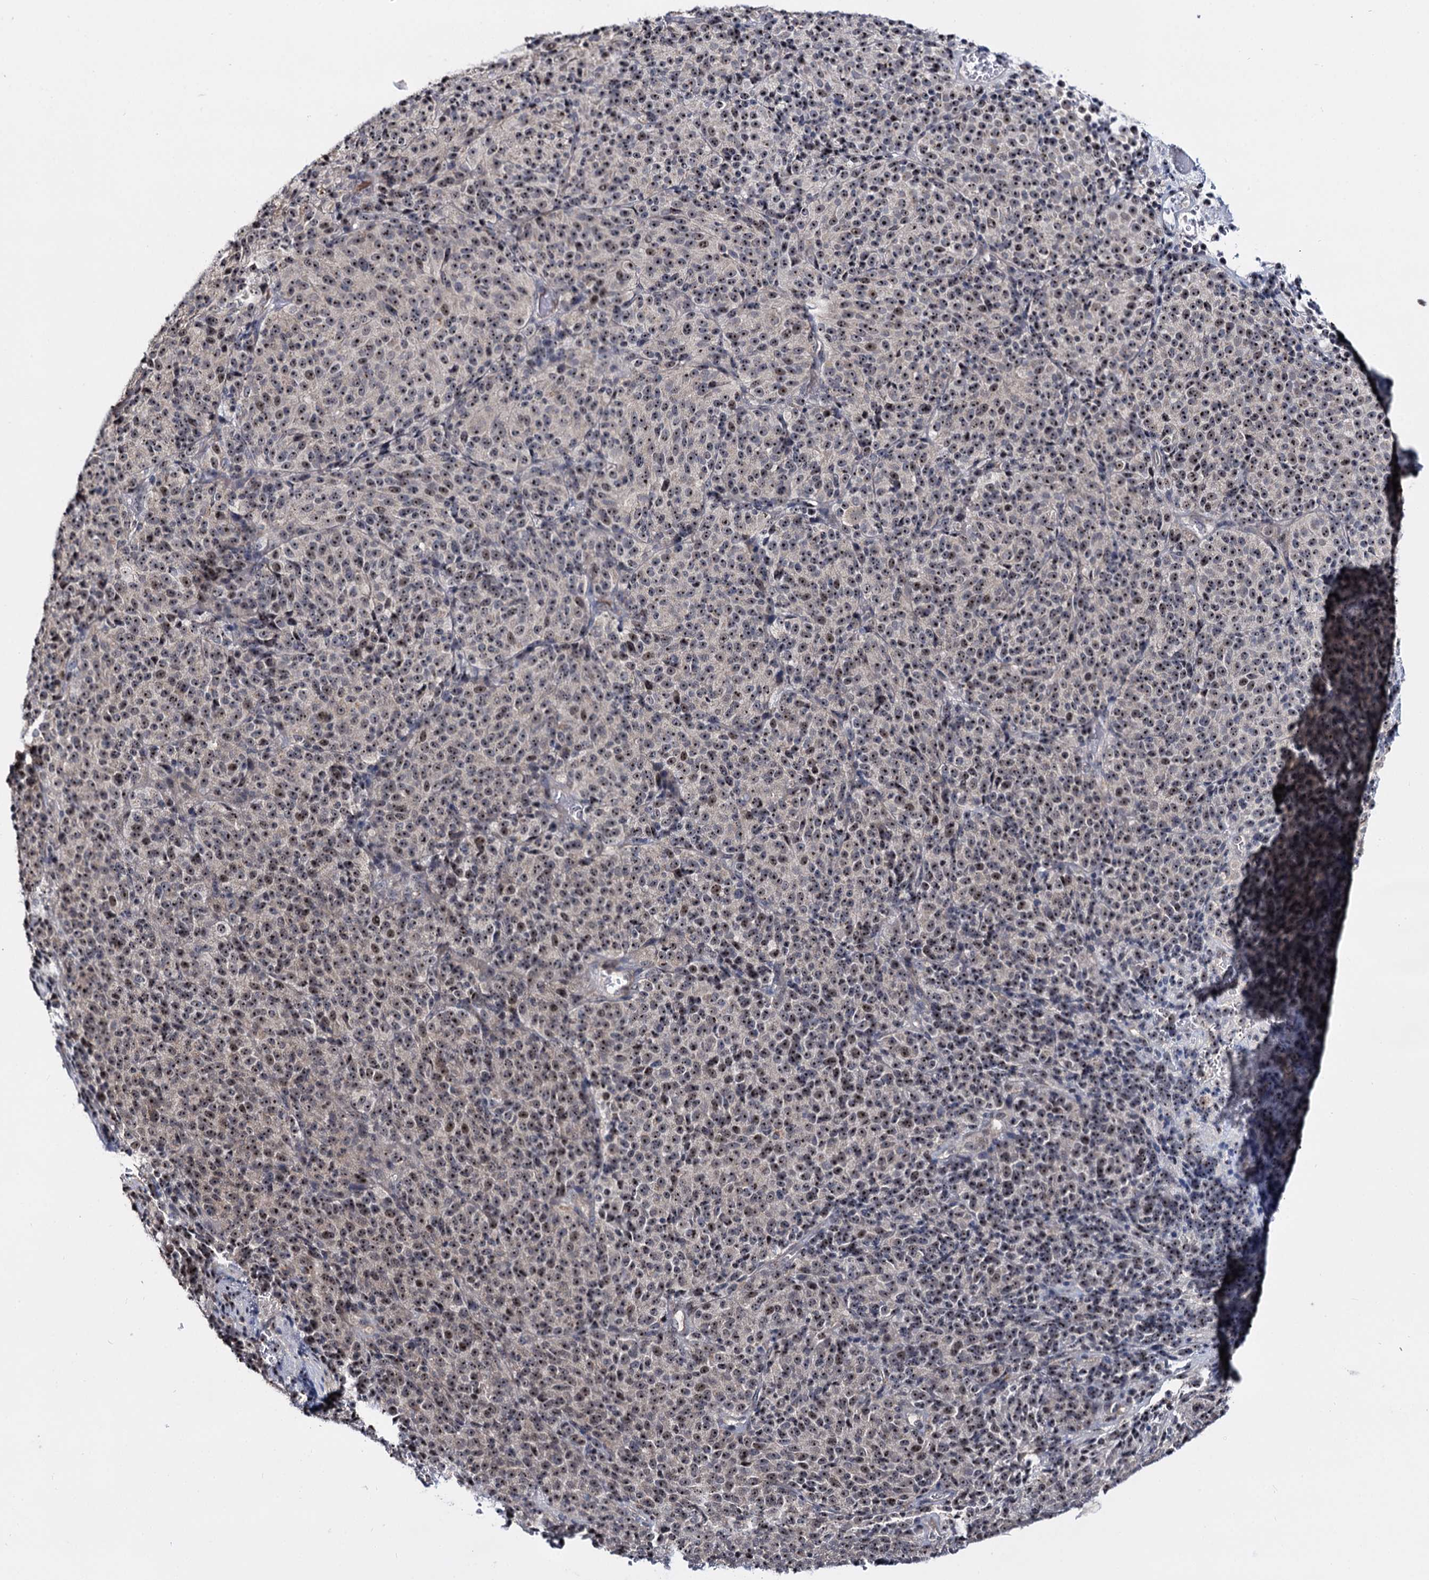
{"staining": {"intensity": "moderate", "quantity": "25%-75%", "location": "nuclear"}, "tissue": "melanoma", "cell_type": "Tumor cells", "image_type": "cancer", "snomed": [{"axis": "morphology", "description": "Malignant melanoma, Metastatic site"}, {"axis": "topography", "description": "Brain"}], "caption": "The micrograph exhibits immunohistochemical staining of malignant melanoma (metastatic site). There is moderate nuclear expression is identified in about 25%-75% of tumor cells. The staining was performed using DAB (3,3'-diaminobenzidine), with brown indicating positive protein expression. Nuclei are stained blue with hematoxylin.", "gene": "SUPT20H", "patient": {"sex": "female", "age": 56}}